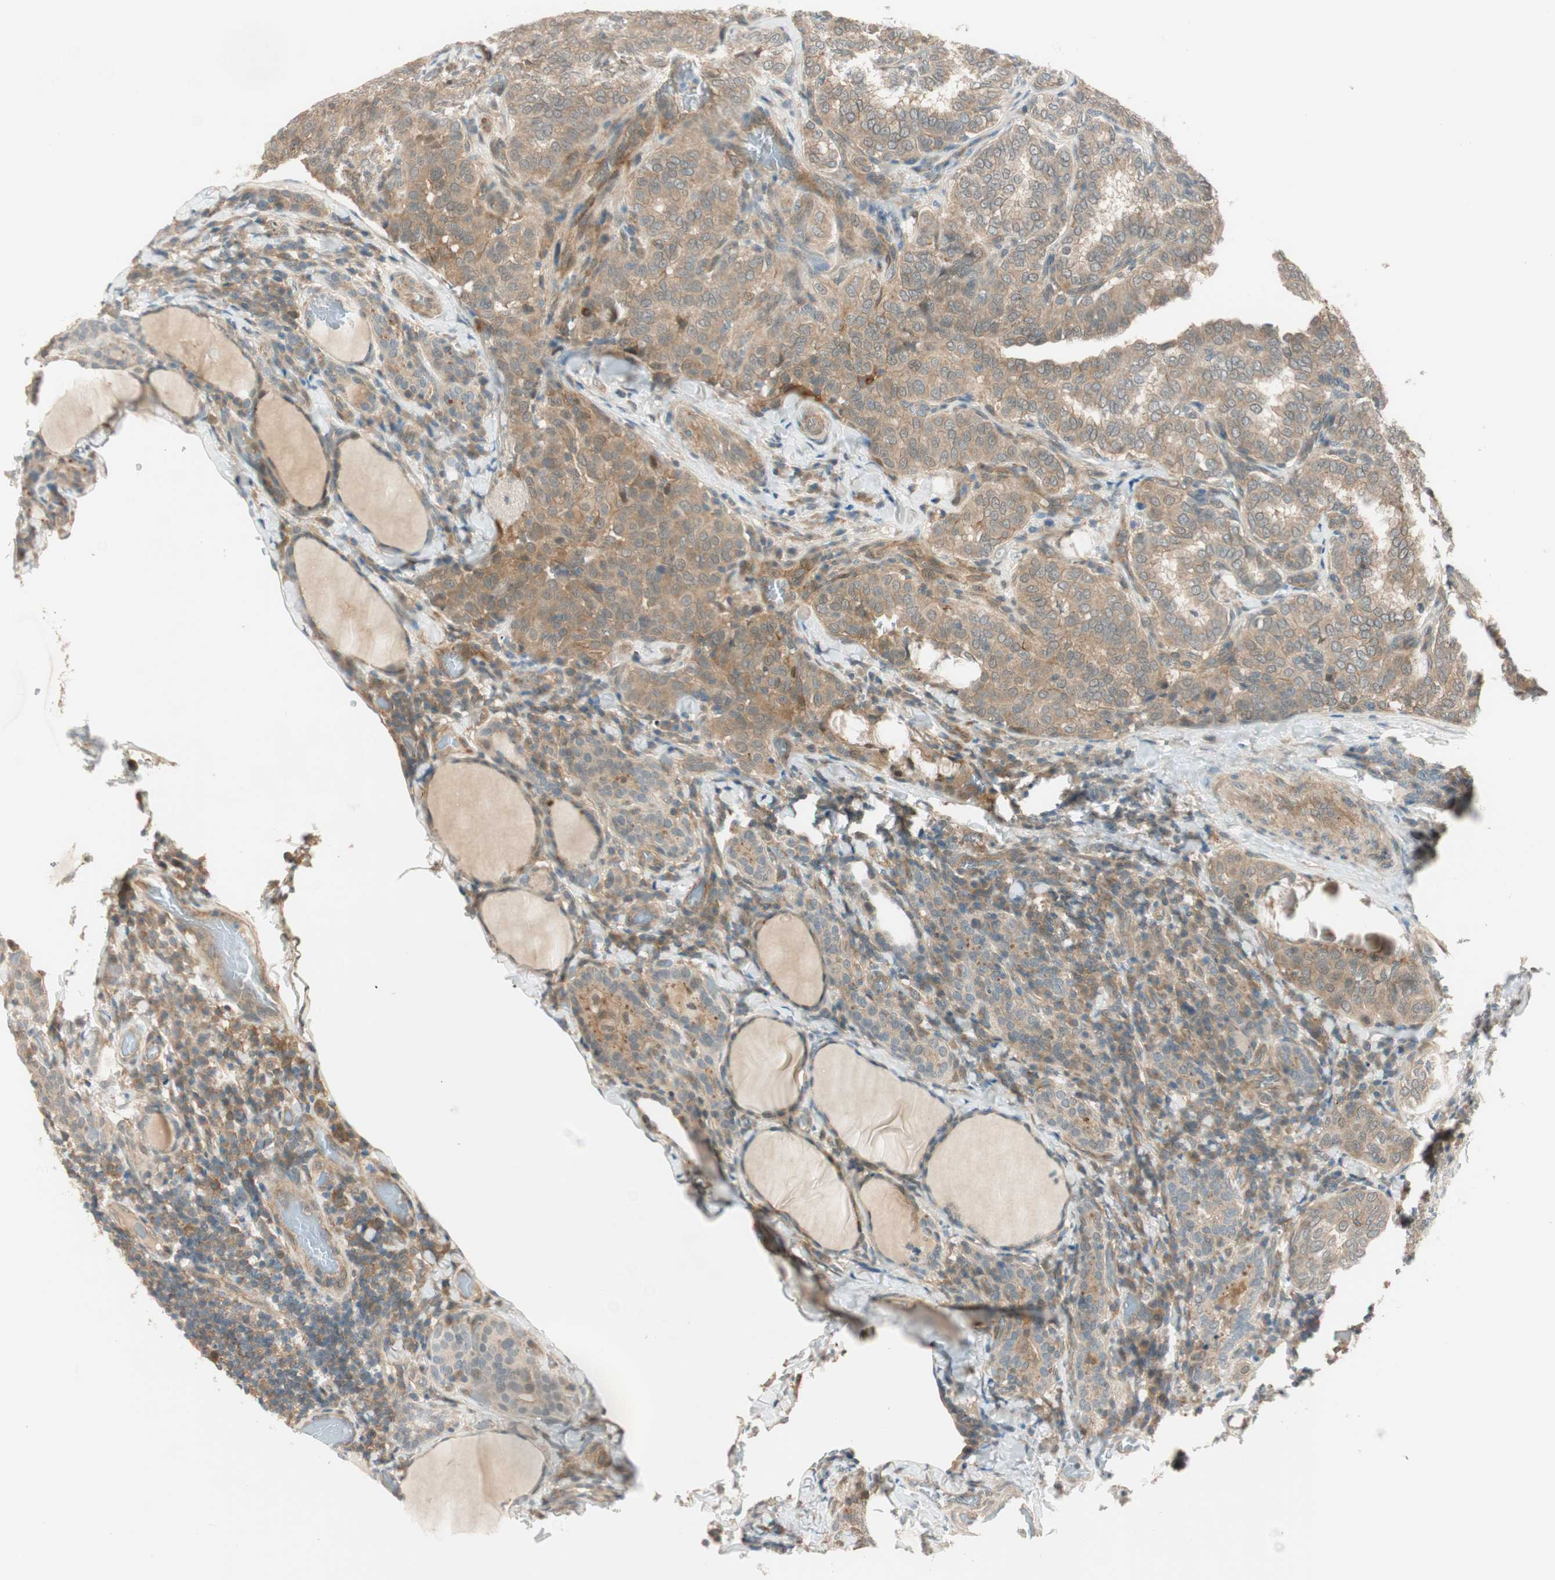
{"staining": {"intensity": "moderate", "quantity": ">75%", "location": "cytoplasmic/membranous"}, "tissue": "thyroid cancer", "cell_type": "Tumor cells", "image_type": "cancer", "snomed": [{"axis": "morphology", "description": "Normal tissue, NOS"}, {"axis": "morphology", "description": "Papillary adenocarcinoma, NOS"}, {"axis": "topography", "description": "Thyroid gland"}], "caption": "The immunohistochemical stain labels moderate cytoplasmic/membranous staining in tumor cells of thyroid cancer tissue.", "gene": "PSMD8", "patient": {"sex": "female", "age": 30}}